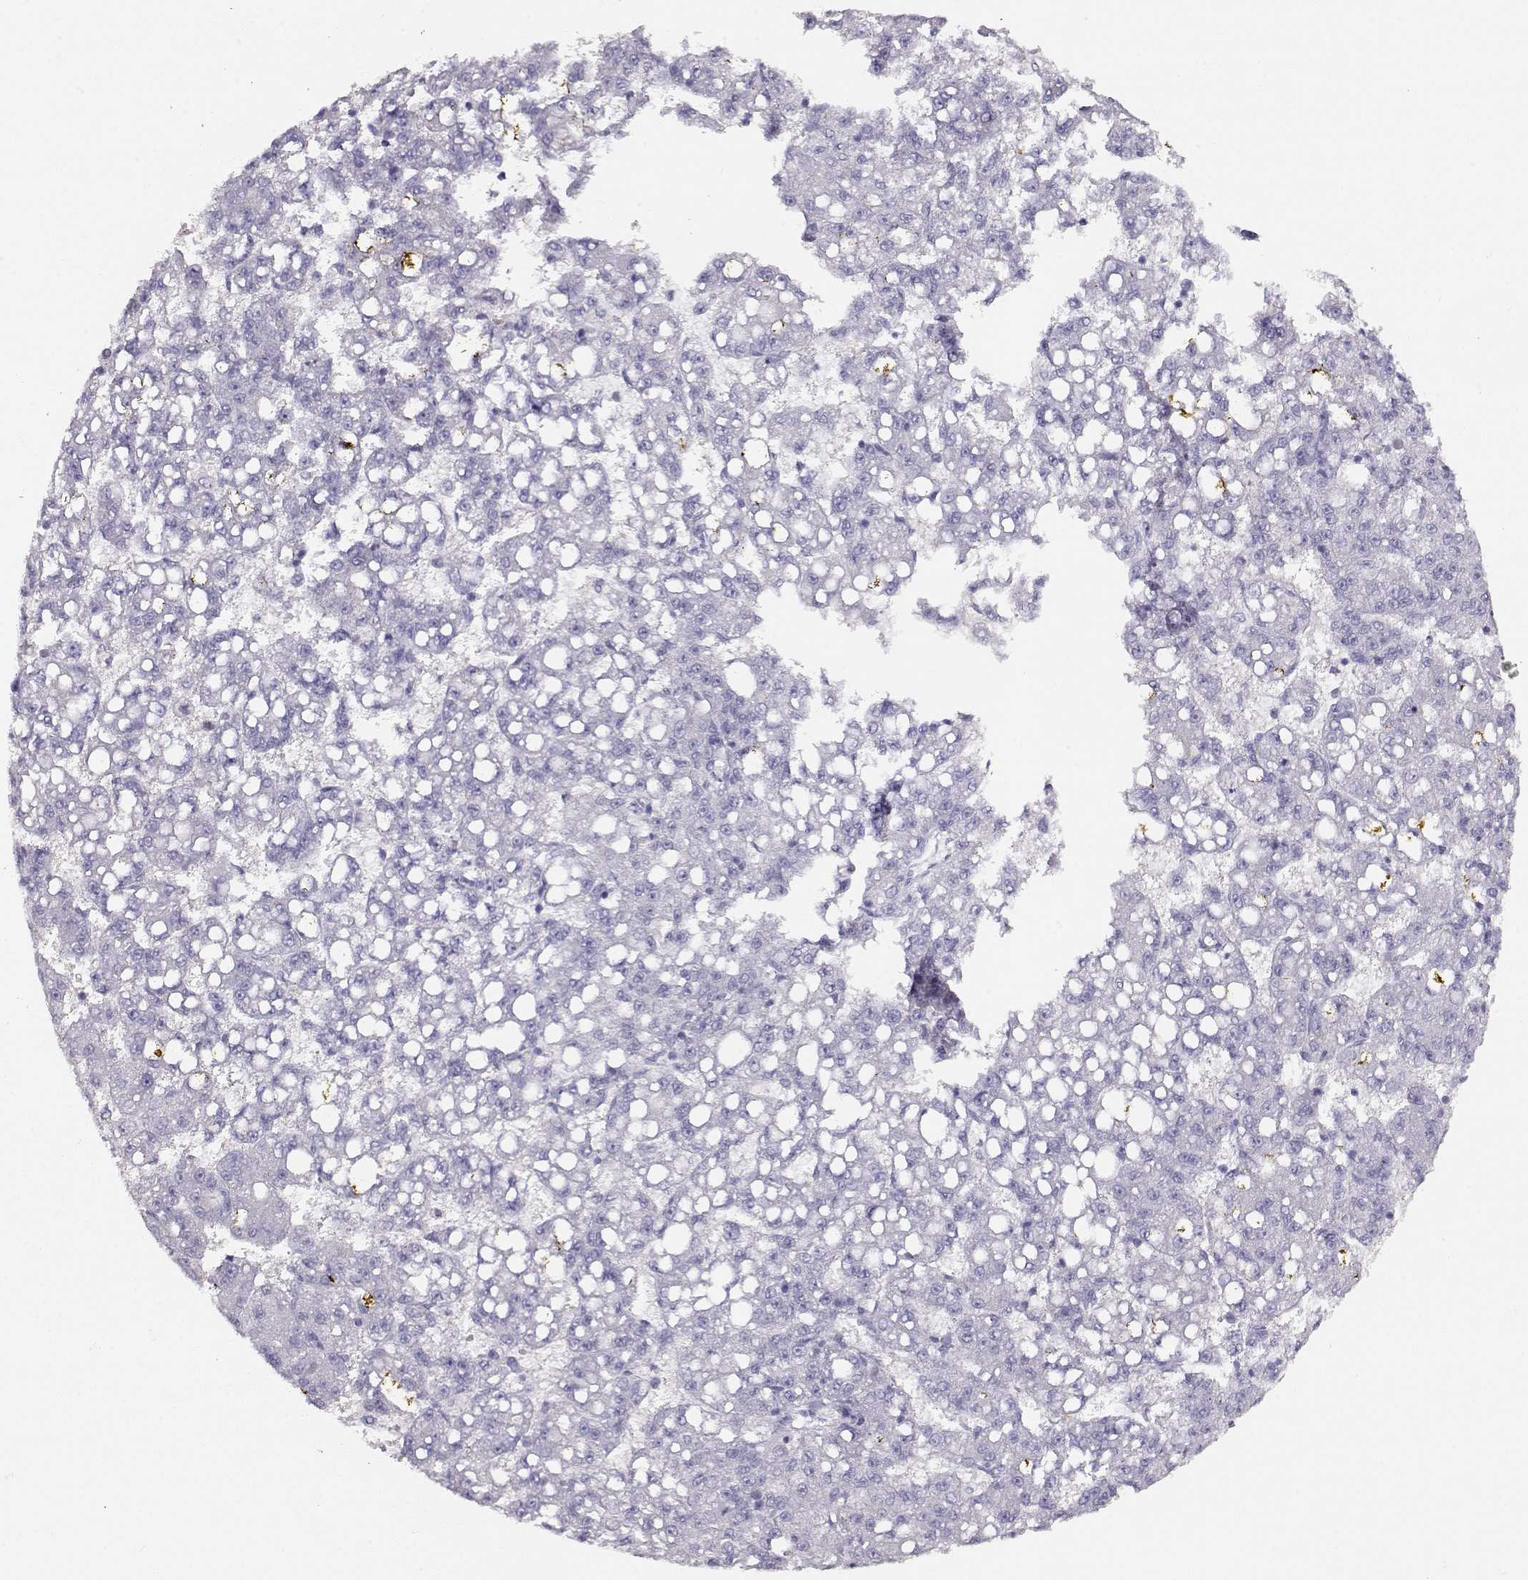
{"staining": {"intensity": "negative", "quantity": "none", "location": "none"}, "tissue": "liver cancer", "cell_type": "Tumor cells", "image_type": "cancer", "snomed": [{"axis": "morphology", "description": "Carcinoma, Hepatocellular, NOS"}, {"axis": "topography", "description": "Liver"}], "caption": "This is a photomicrograph of IHC staining of hepatocellular carcinoma (liver), which shows no staining in tumor cells.", "gene": "NDRG4", "patient": {"sex": "female", "age": 65}}